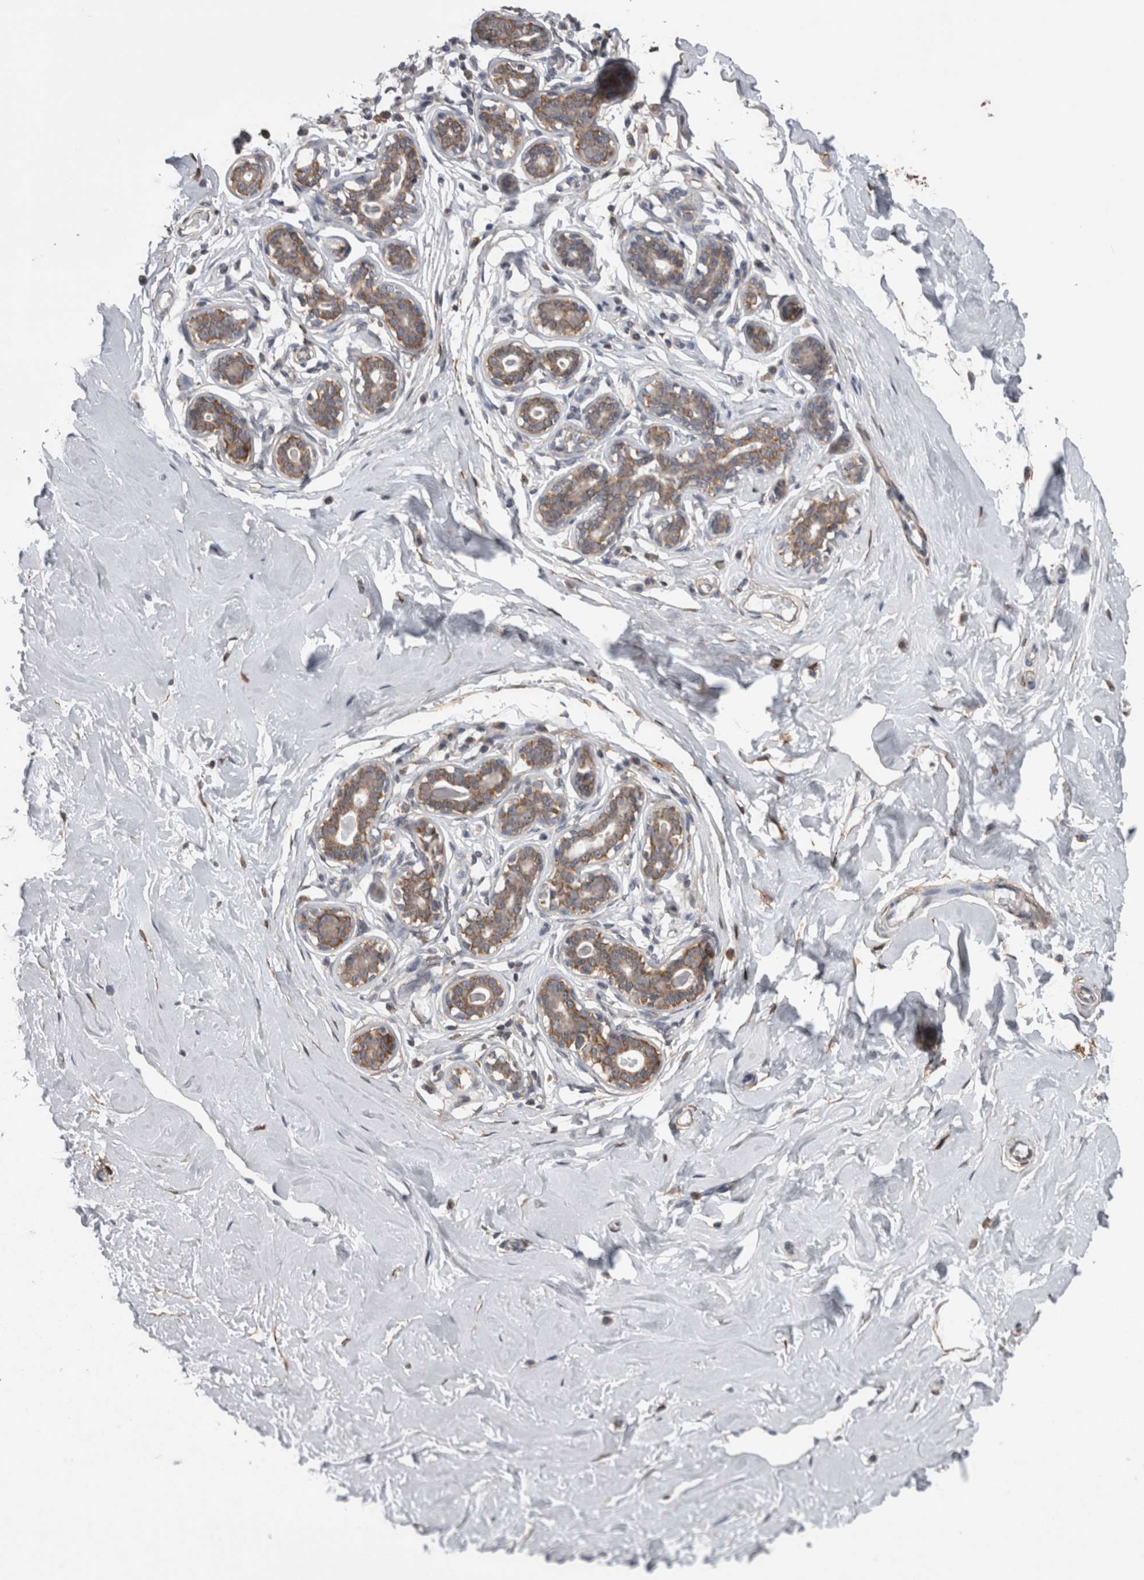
{"staining": {"intensity": "moderate", "quantity": ">75%", "location": "cytoplasmic/membranous"}, "tissue": "breast", "cell_type": "Adipocytes", "image_type": "normal", "snomed": [{"axis": "morphology", "description": "Normal tissue, NOS"}, {"axis": "morphology", "description": "Adenoma, NOS"}, {"axis": "topography", "description": "Breast"}], "caption": "Moderate cytoplasmic/membranous expression is present in approximately >75% of adipocytes in normal breast.", "gene": "DDX6", "patient": {"sex": "female", "age": 23}}